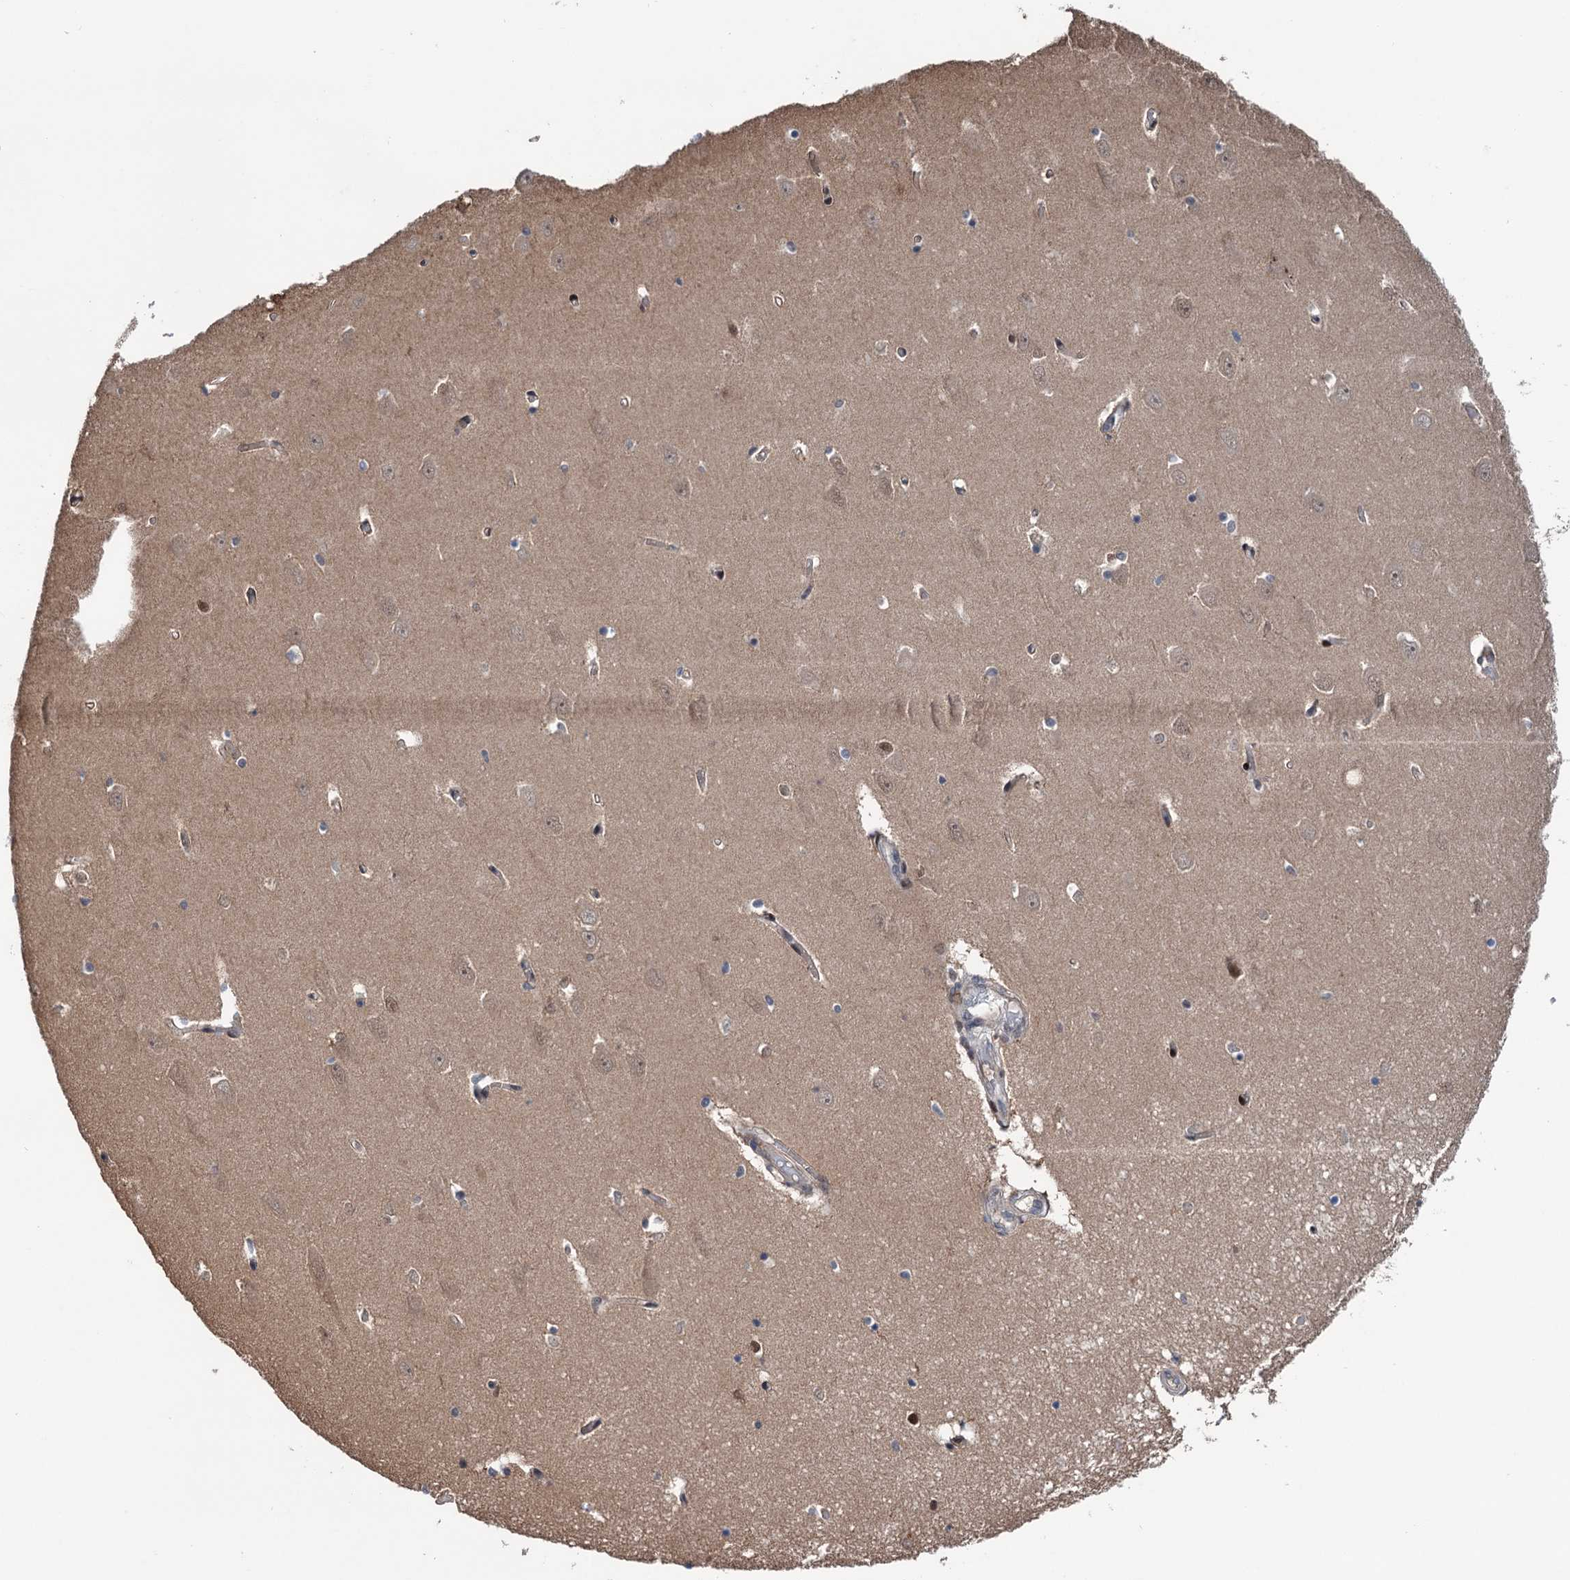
{"staining": {"intensity": "moderate", "quantity": "<25%", "location": "nuclear"}, "tissue": "hippocampus", "cell_type": "Glial cells", "image_type": "normal", "snomed": [{"axis": "morphology", "description": "Normal tissue, NOS"}, {"axis": "topography", "description": "Hippocampus"}], "caption": "This image demonstrates immunohistochemistry staining of unremarkable hippocampus, with low moderate nuclear staining in approximately <25% of glial cells.", "gene": "NCAPD2", "patient": {"sex": "male", "age": 70}}